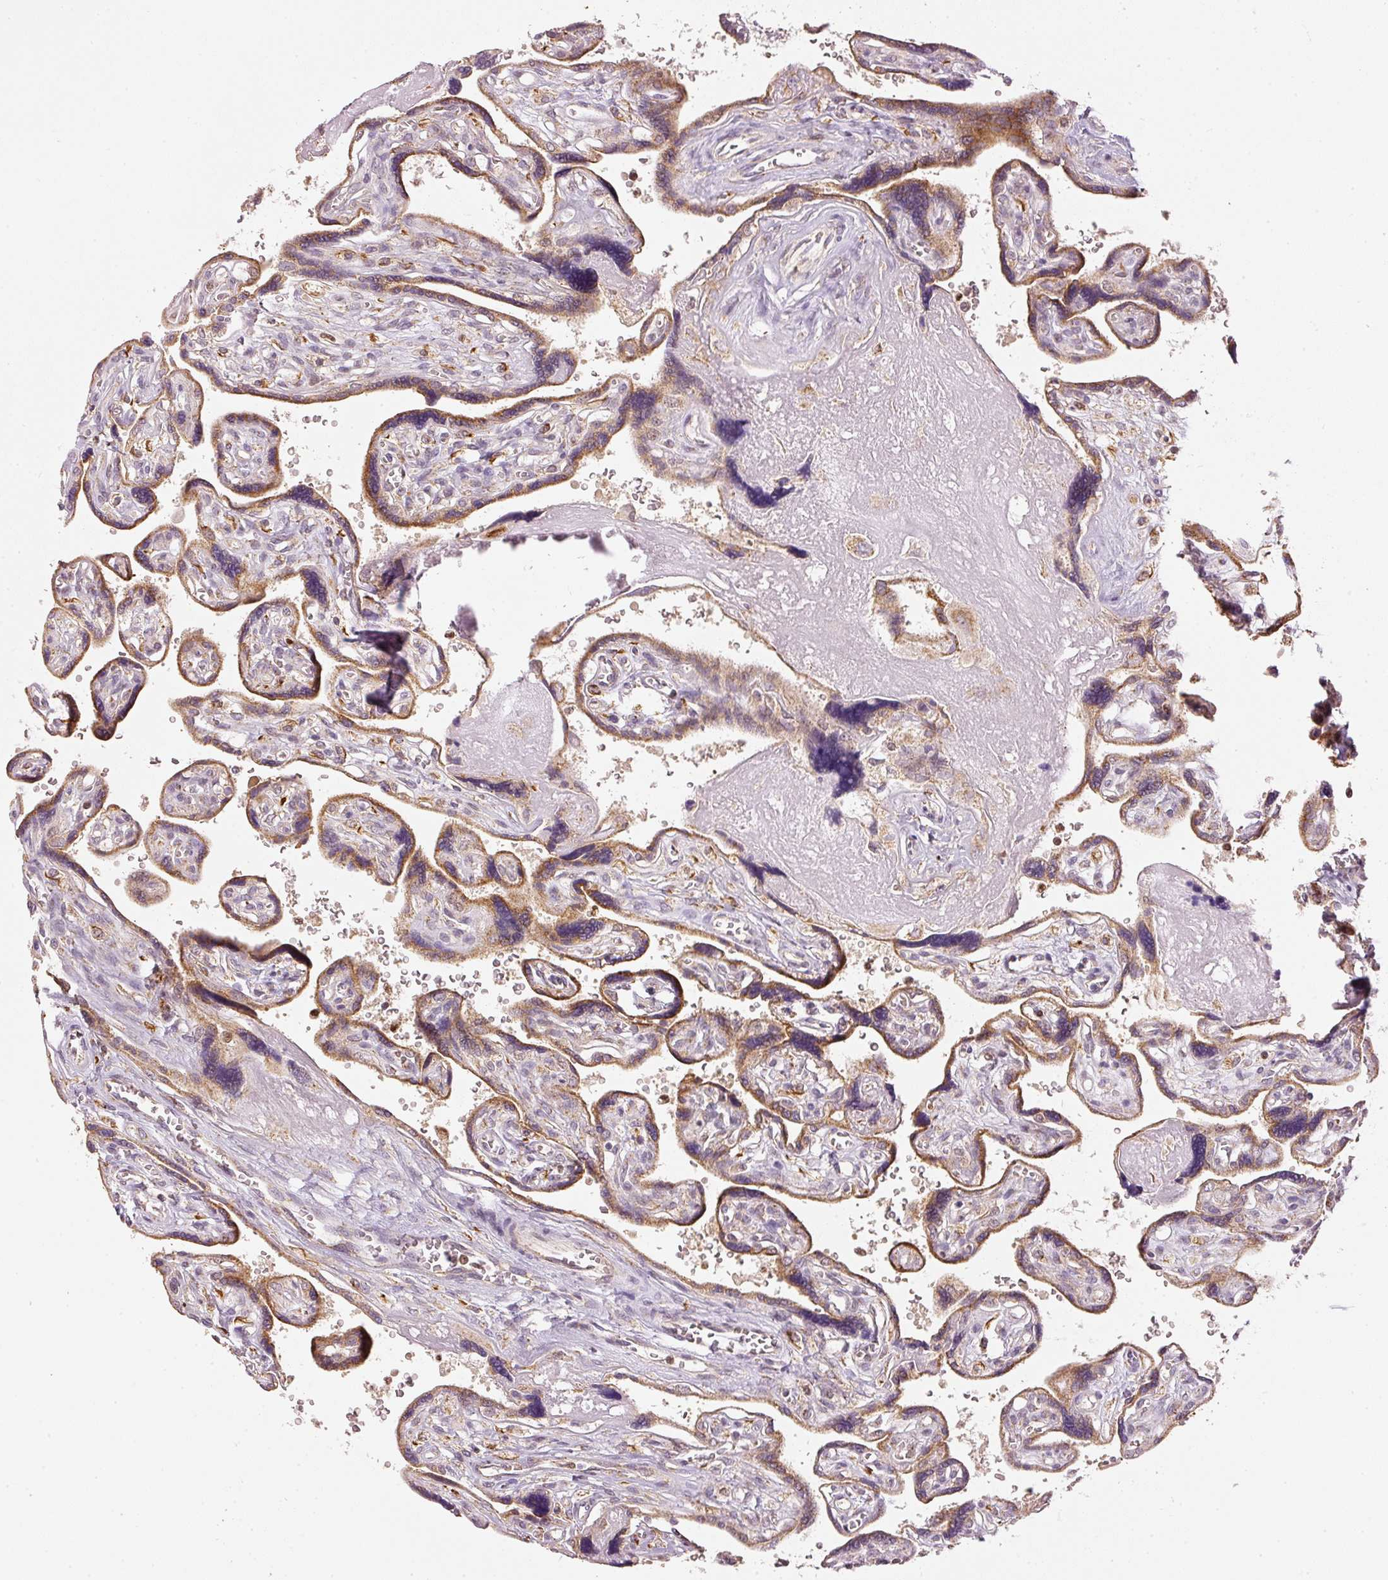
{"staining": {"intensity": "moderate", "quantity": ">75%", "location": "cytoplasmic/membranous"}, "tissue": "placenta", "cell_type": "Decidual cells", "image_type": "normal", "snomed": [{"axis": "morphology", "description": "Normal tissue, NOS"}, {"axis": "topography", "description": "Placenta"}], "caption": "Placenta stained with DAB immunohistochemistry (IHC) exhibits medium levels of moderate cytoplasmic/membranous positivity in about >75% of decidual cells.", "gene": "MTHFD1L", "patient": {"sex": "female", "age": 39}}